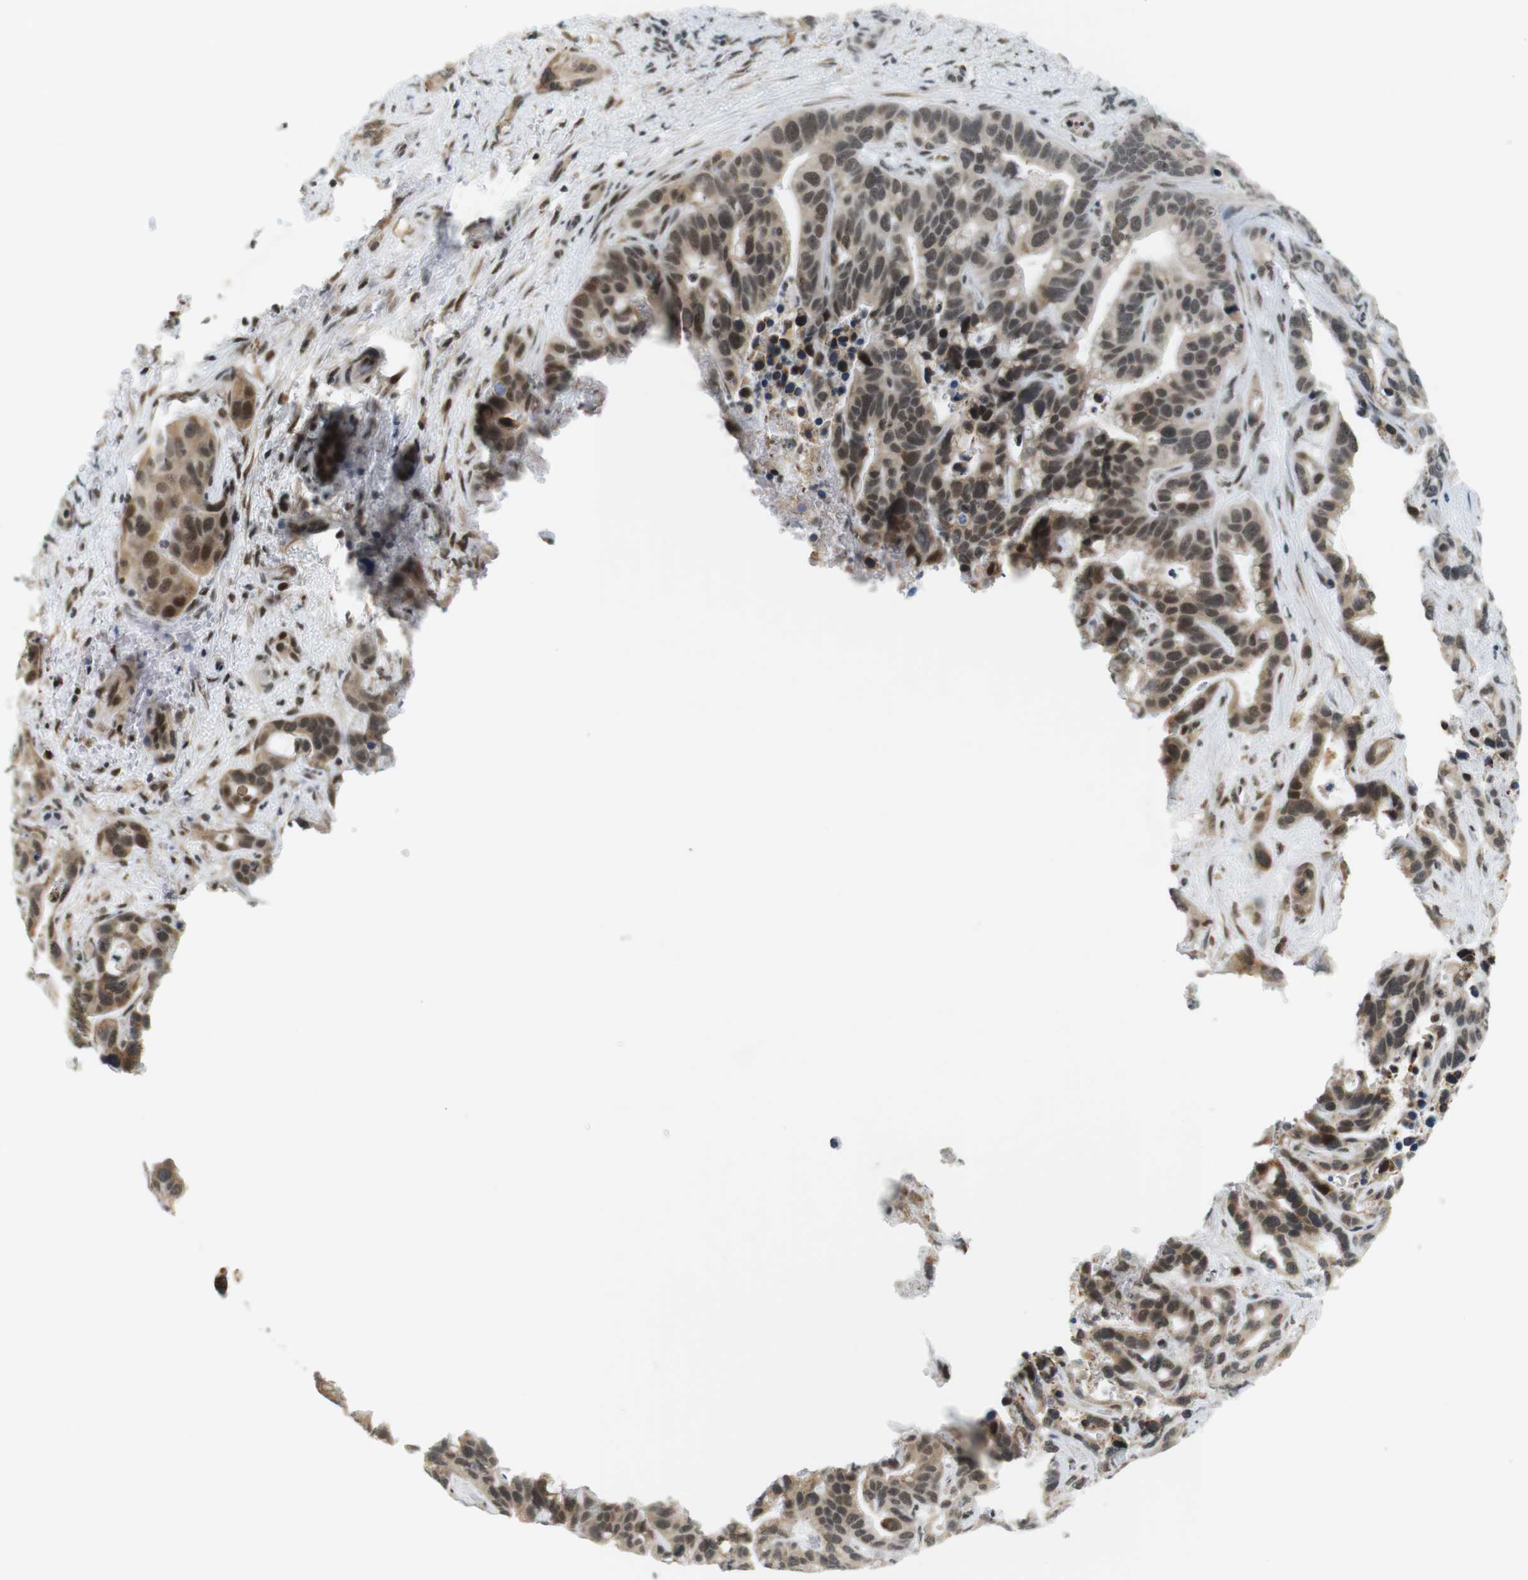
{"staining": {"intensity": "moderate", "quantity": ">75%", "location": "cytoplasmic/membranous,nuclear"}, "tissue": "liver cancer", "cell_type": "Tumor cells", "image_type": "cancer", "snomed": [{"axis": "morphology", "description": "Cholangiocarcinoma"}, {"axis": "topography", "description": "Liver"}], "caption": "Tumor cells display moderate cytoplasmic/membranous and nuclear expression in approximately >75% of cells in cholangiocarcinoma (liver). (DAB = brown stain, brightfield microscopy at high magnification).", "gene": "RNF38", "patient": {"sex": "female", "age": 65}}